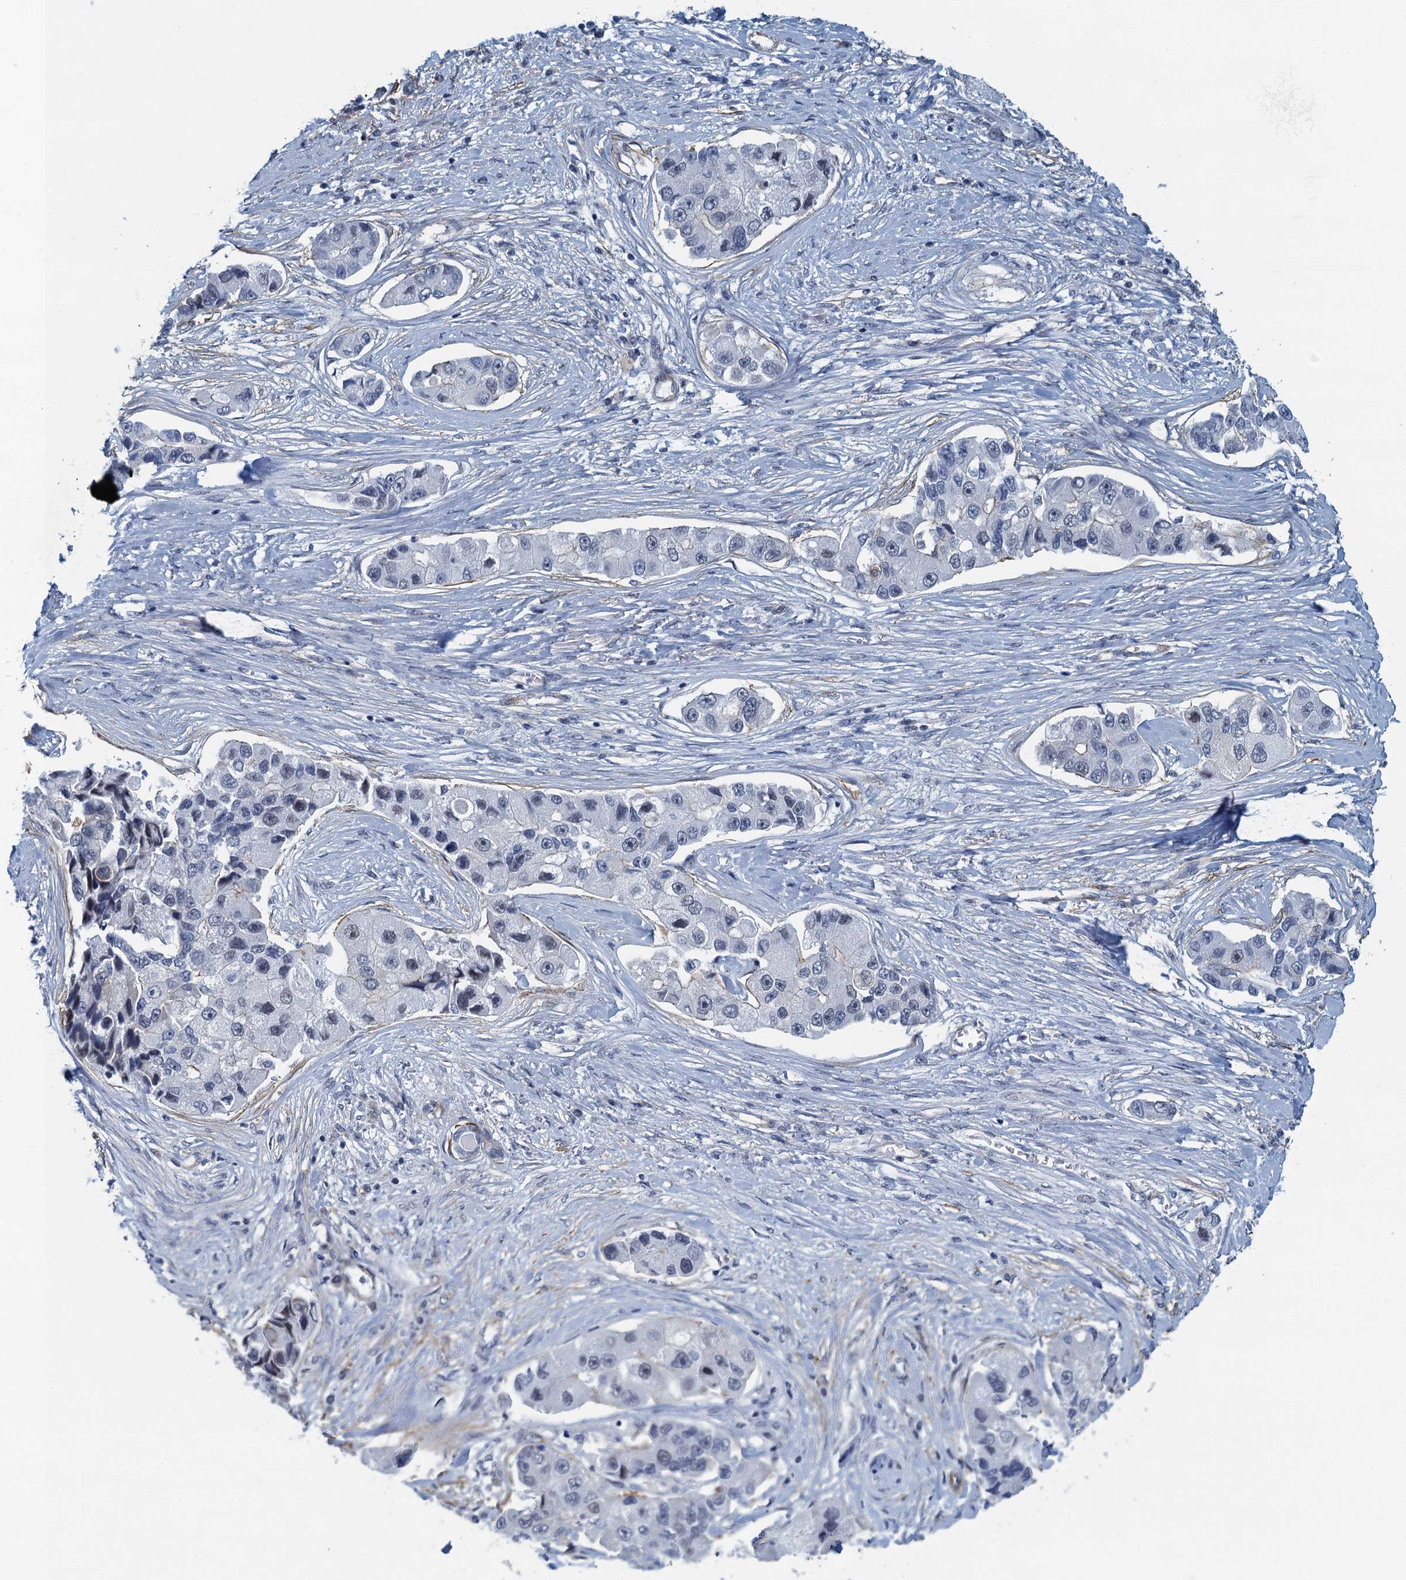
{"staining": {"intensity": "negative", "quantity": "none", "location": "none"}, "tissue": "lung cancer", "cell_type": "Tumor cells", "image_type": "cancer", "snomed": [{"axis": "morphology", "description": "Adenocarcinoma, NOS"}, {"axis": "topography", "description": "Lung"}], "caption": "High power microscopy histopathology image of an IHC micrograph of lung cancer (adenocarcinoma), revealing no significant positivity in tumor cells.", "gene": "ALG2", "patient": {"sex": "female", "age": 54}}